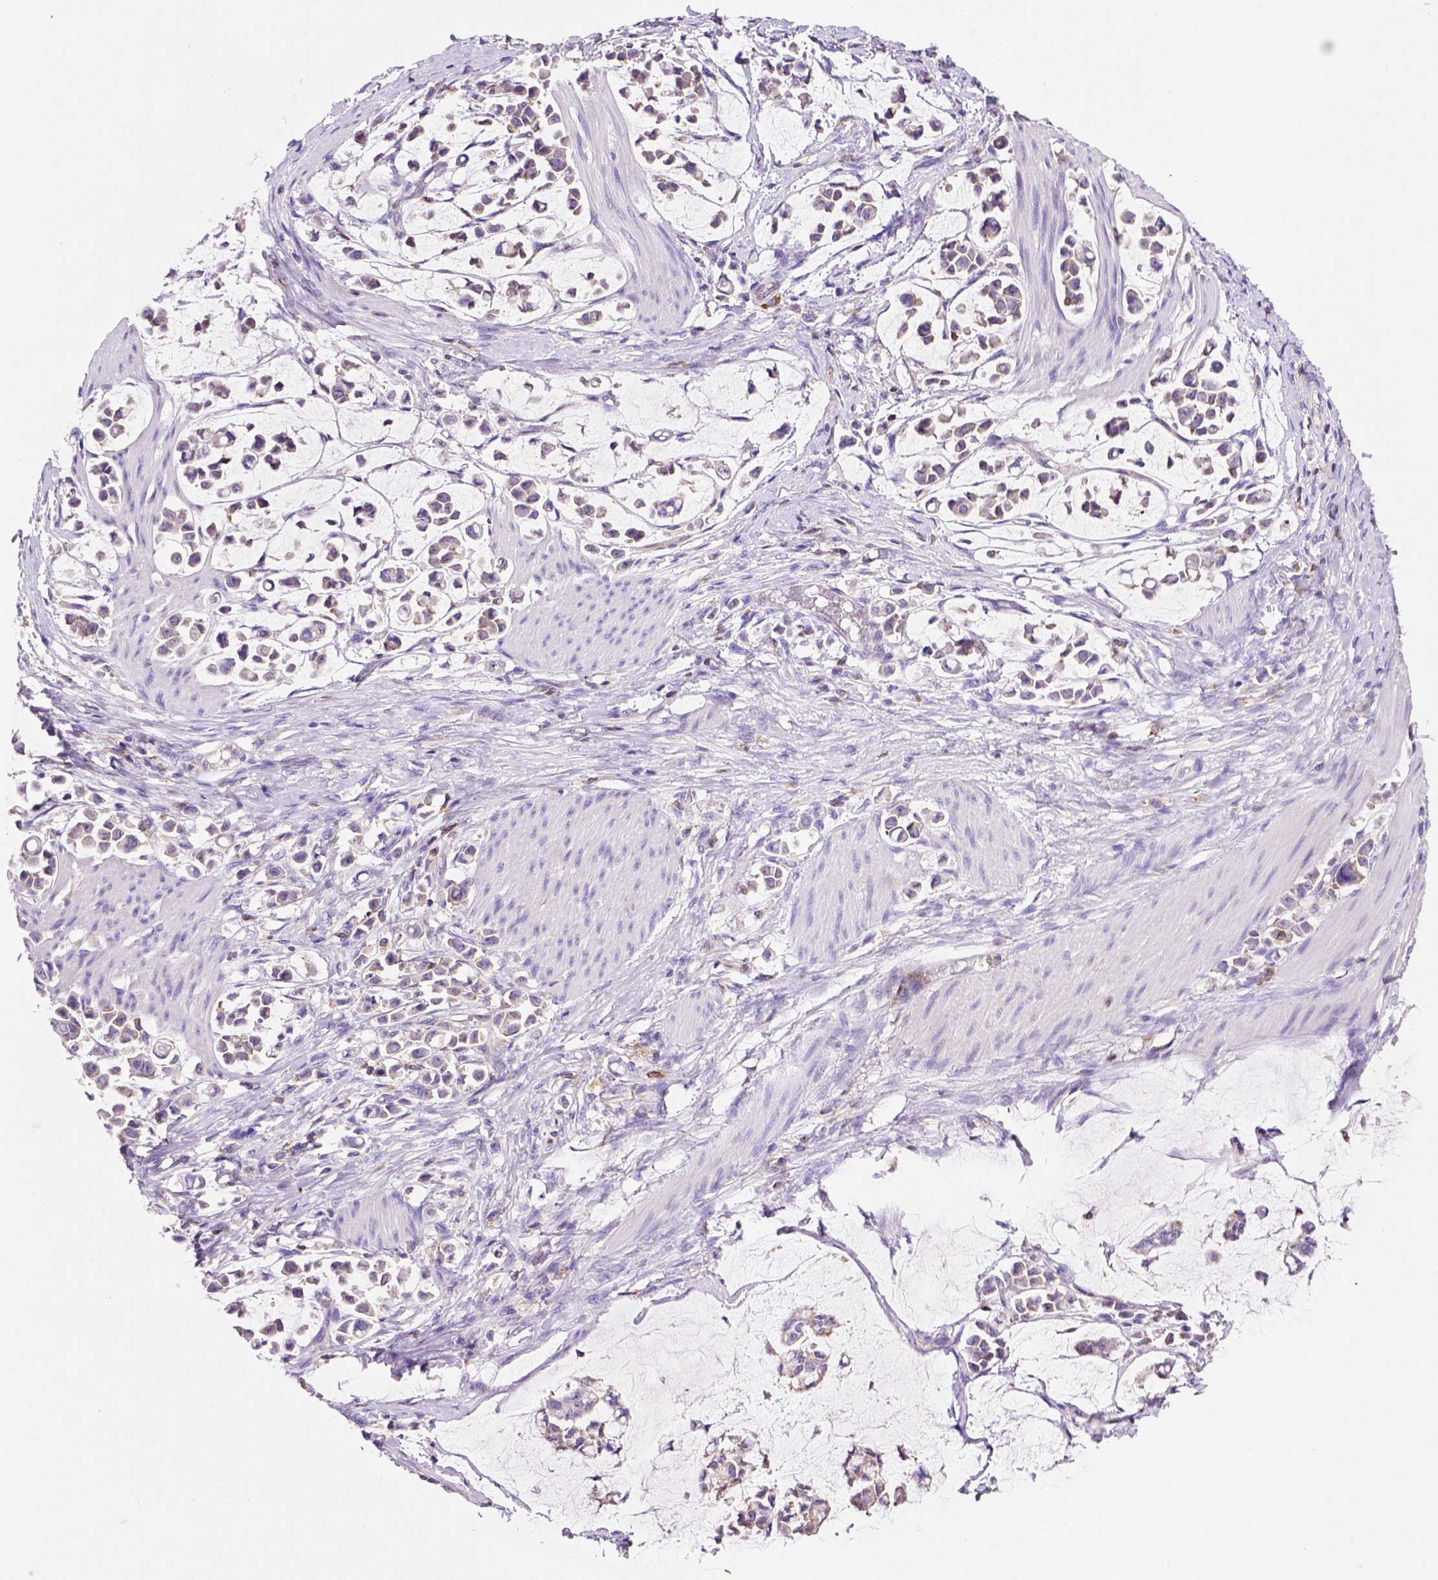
{"staining": {"intensity": "negative", "quantity": "none", "location": "none"}, "tissue": "stomach cancer", "cell_type": "Tumor cells", "image_type": "cancer", "snomed": [{"axis": "morphology", "description": "Adenocarcinoma, NOS"}, {"axis": "topography", "description": "Stomach"}], "caption": "IHC histopathology image of adenocarcinoma (stomach) stained for a protein (brown), which exhibits no positivity in tumor cells.", "gene": "INPP5D", "patient": {"sex": "male", "age": 82}}